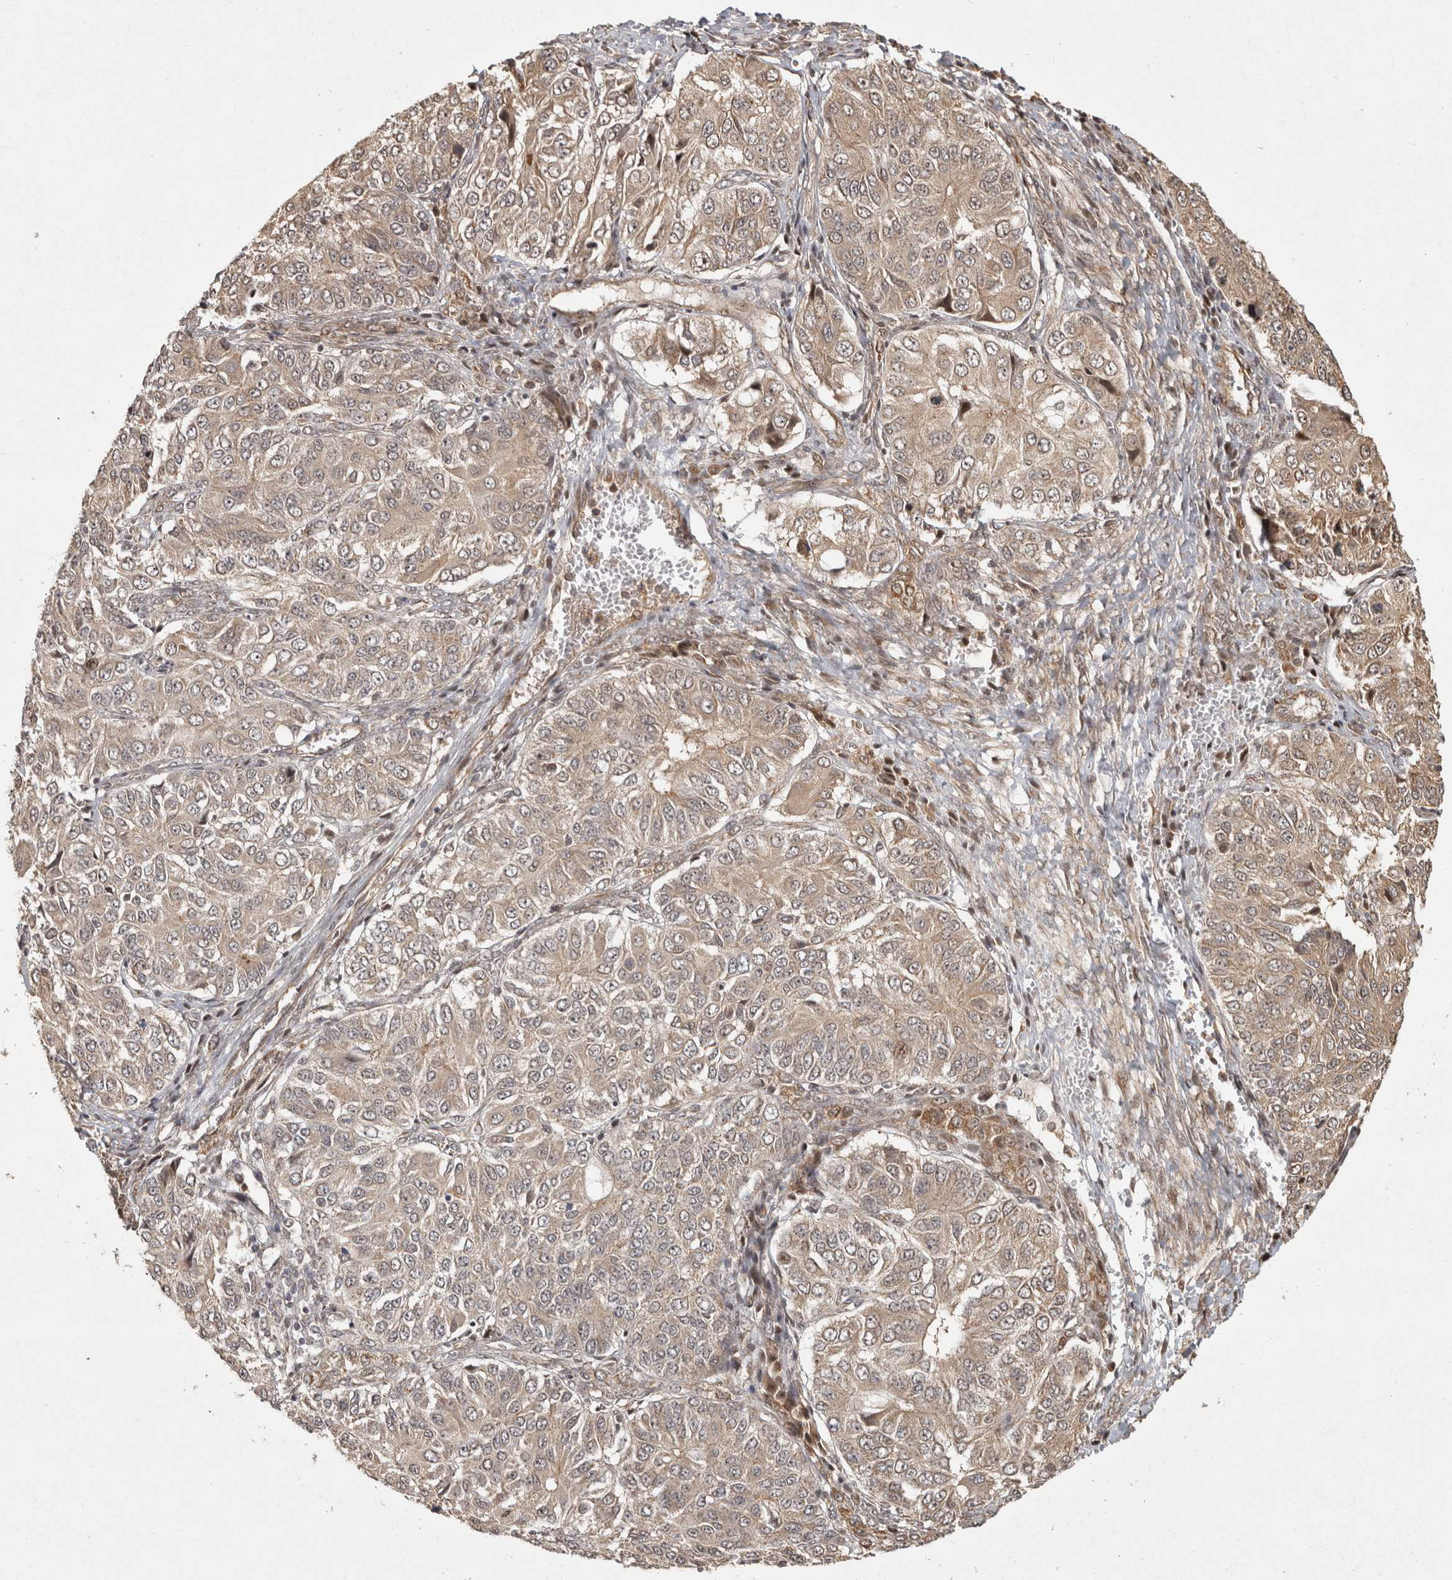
{"staining": {"intensity": "weak", "quantity": ">75%", "location": "cytoplasmic/membranous"}, "tissue": "ovarian cancer", "cell_type": "Tumor cells", "image_type": "cancer", "snomed": [{"axis": "morphology", "description": "Carcinoma, endometroid"}, {"axis": "topography", "description": "Ovary"}], "caption": "Immunohistochemistry (IHC) of human endometroid carcinoma (ovarian) displays low levels of weak cytoplasmic/membranous staining in about >75% of tumor cells.", "gene": "CAMSAP2", "patient": {"sex": "female", "age": 51}}